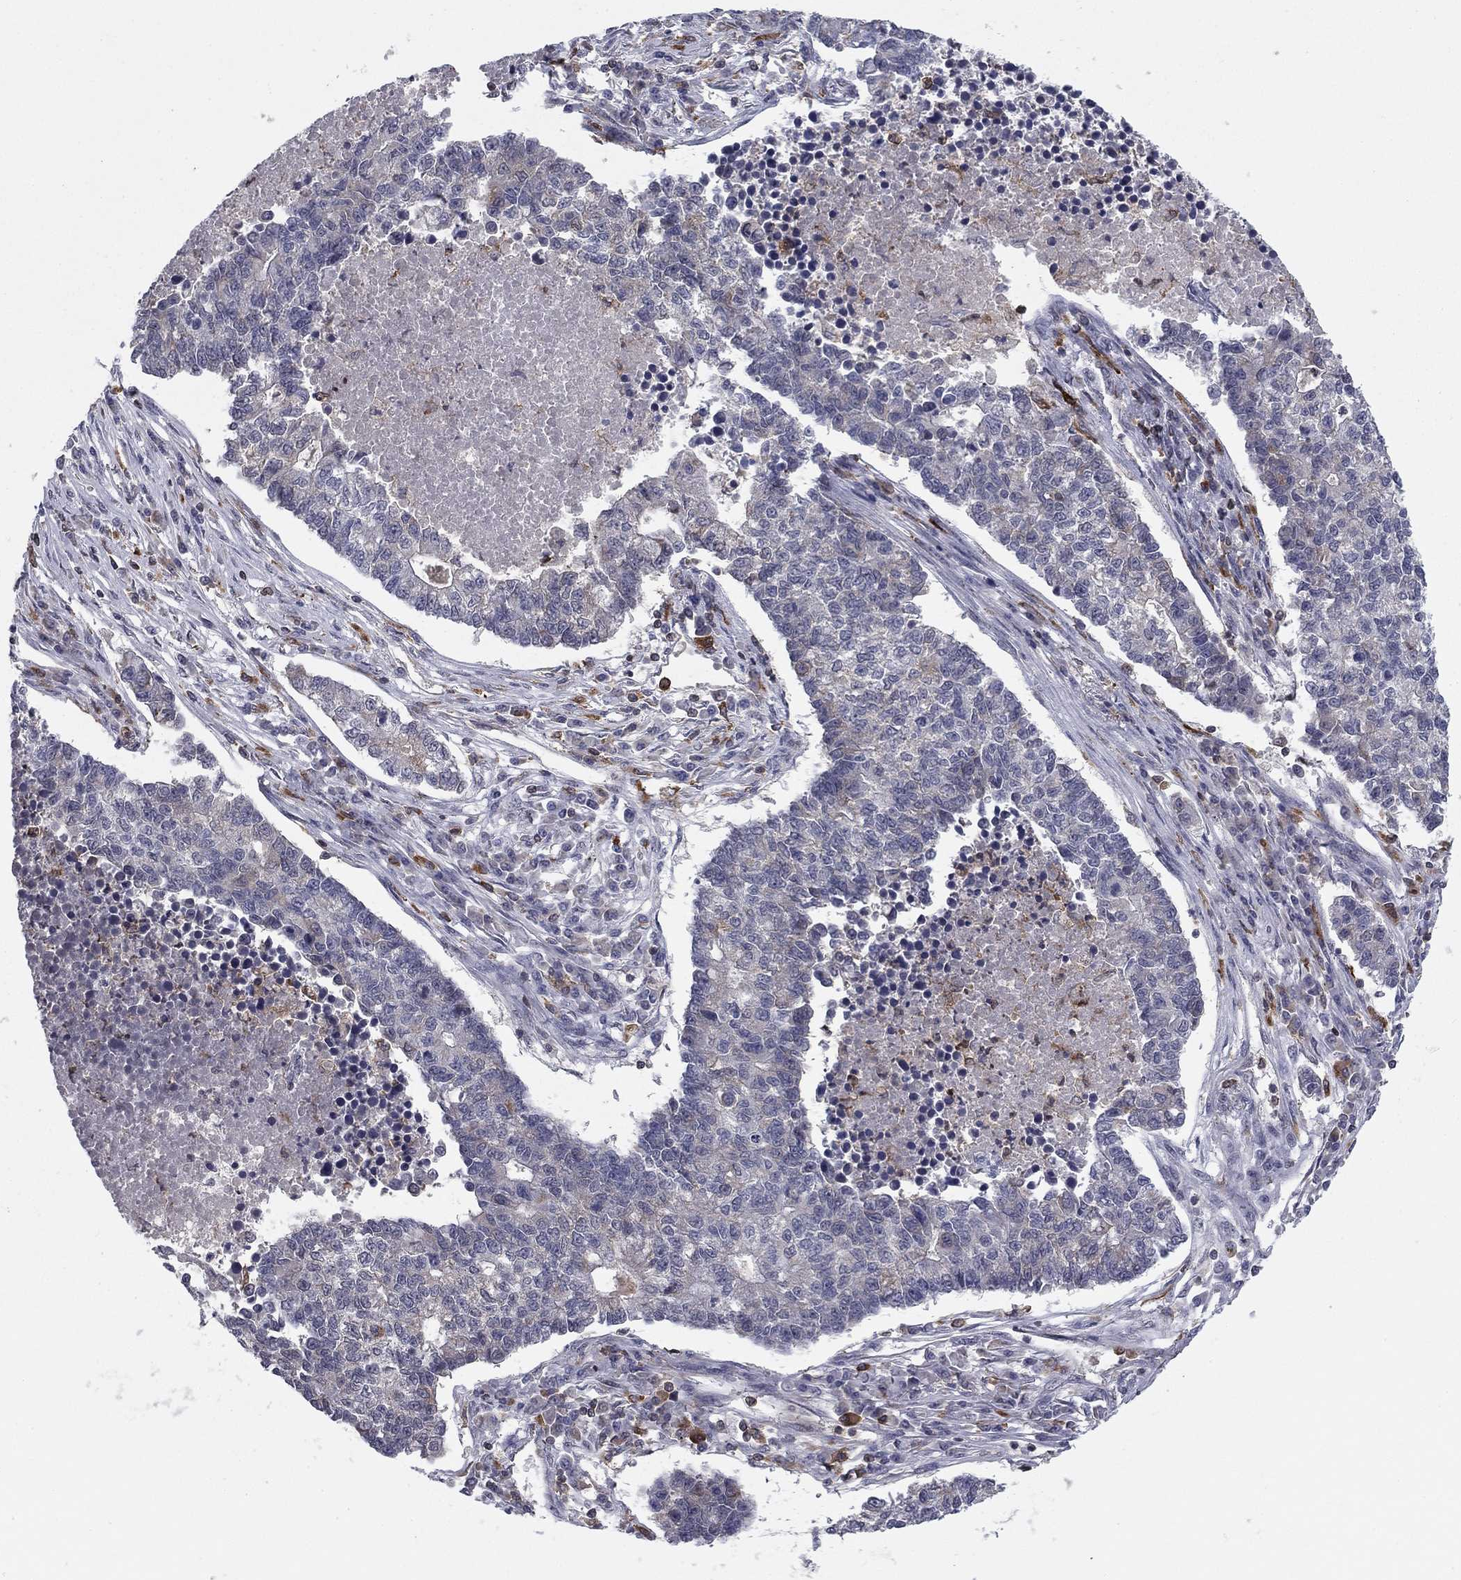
{"staining": {"intensity": "negative", "quantity": "none", "location": "none"}, "tissue": "lung cancer", "cell_type": "Tumor cells", "image_type": "cancer", "snomed": [{"axis": "morphology", "description": "Adenocarcinoma, NOS"}, {"axis": "topography", "description": "Lung"}], "caption": "Tumor cells show no significant expression in lung cancer (adenocarcinoma).", "gene": "PLCB2", "patient": {"sex": "male", "age": 57}}